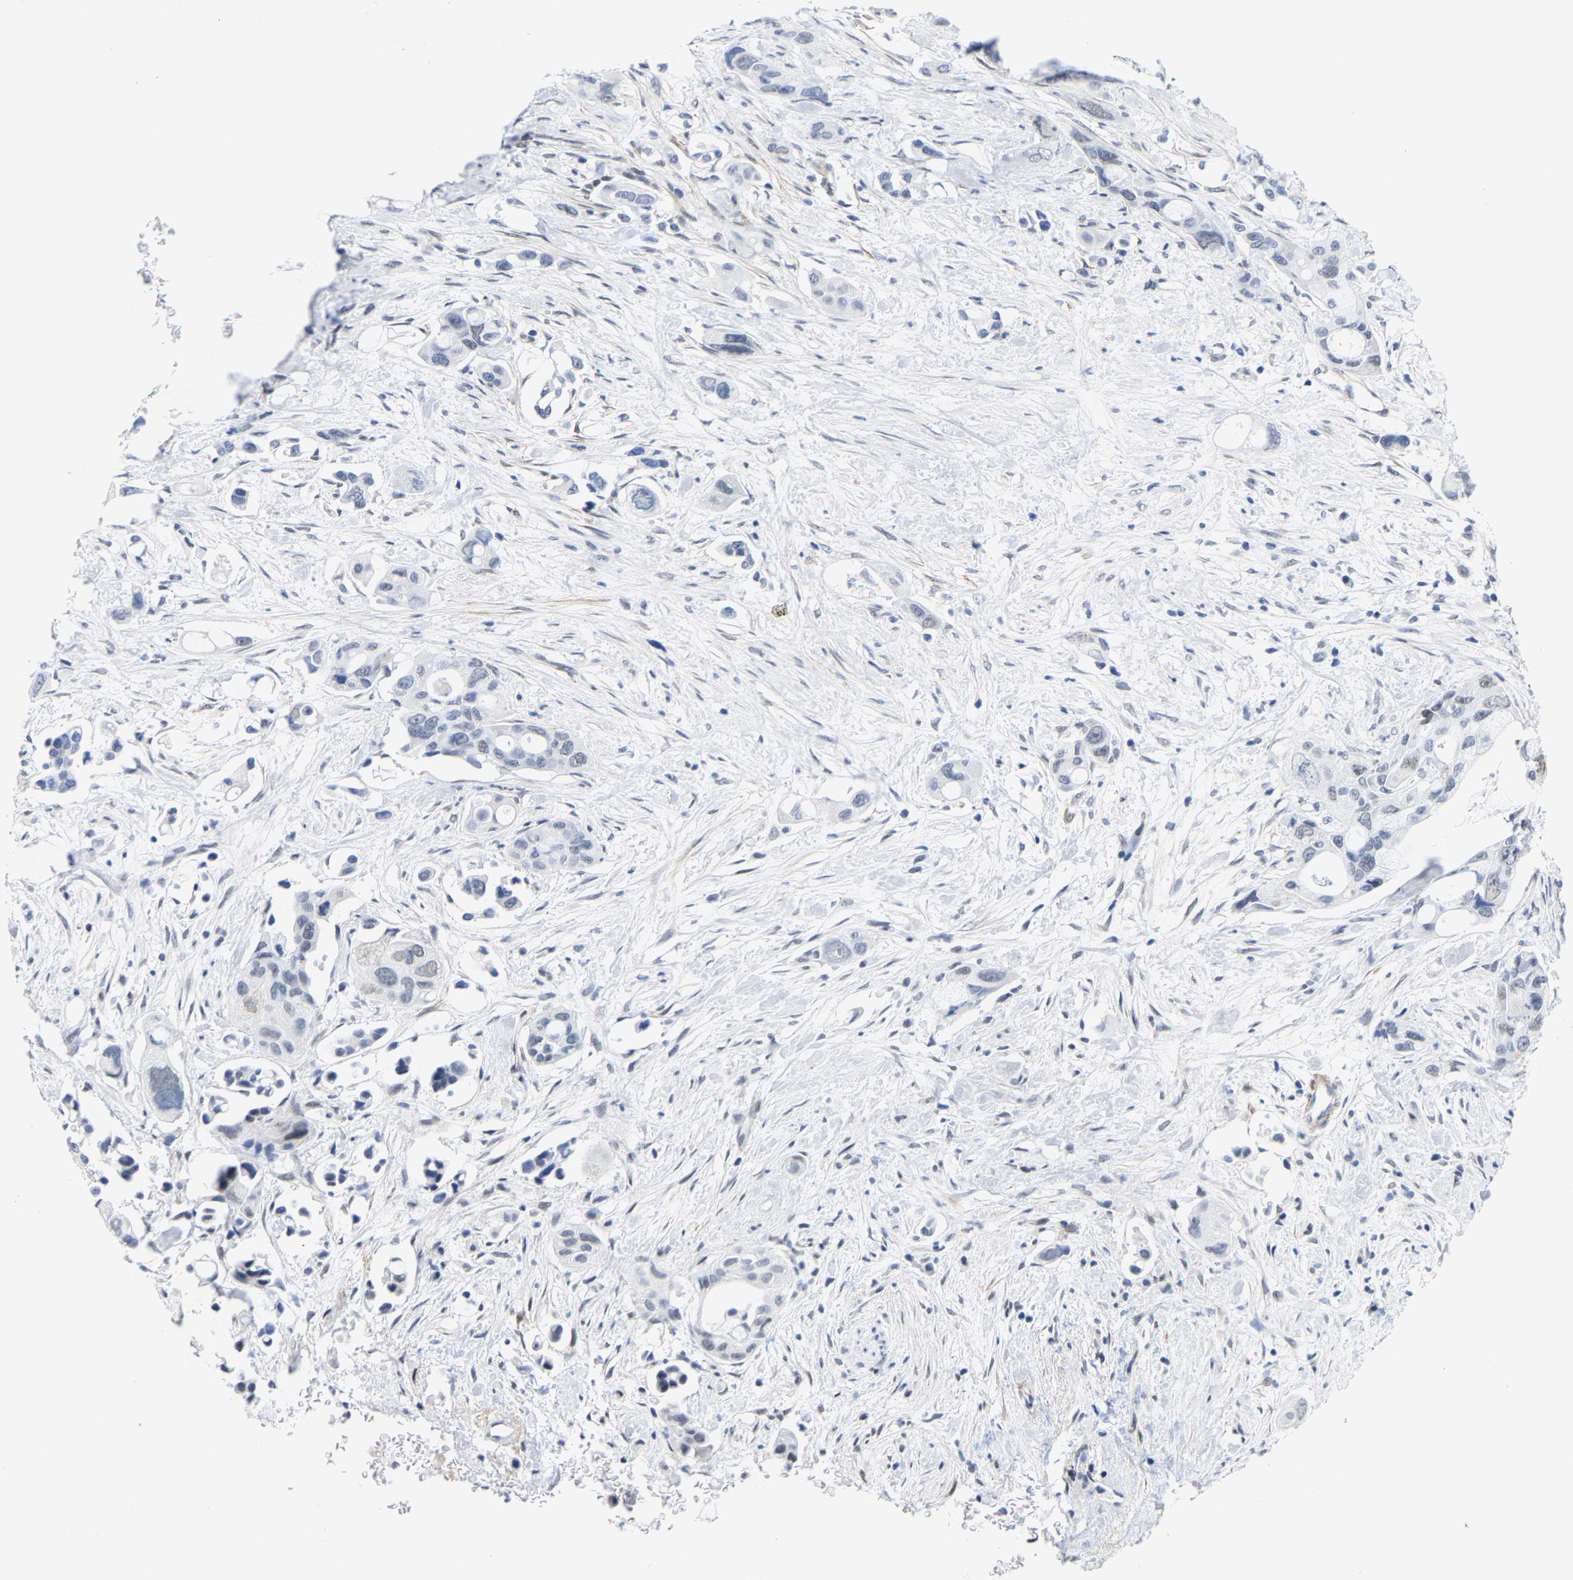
{"staining": {"intensity": "negative", "quantity": "none", "location": "none"}, "tissue": "pancreatic cancer", "cell_type": "Tumor cells", "image_type": "cancer", "snomed": [{"axis": "morphology", "description": "Adenocarcinoma, NOS"}, {"axis": "topography", "description": "Pancreas"}], "caption": "Human pancreatic adenocarcinoma stained for a protein using immunohistochemistry demonstrates no staining in tumor cells.", "gene": "FAM180A", "patient": {"sex": "male", "age": 53}}